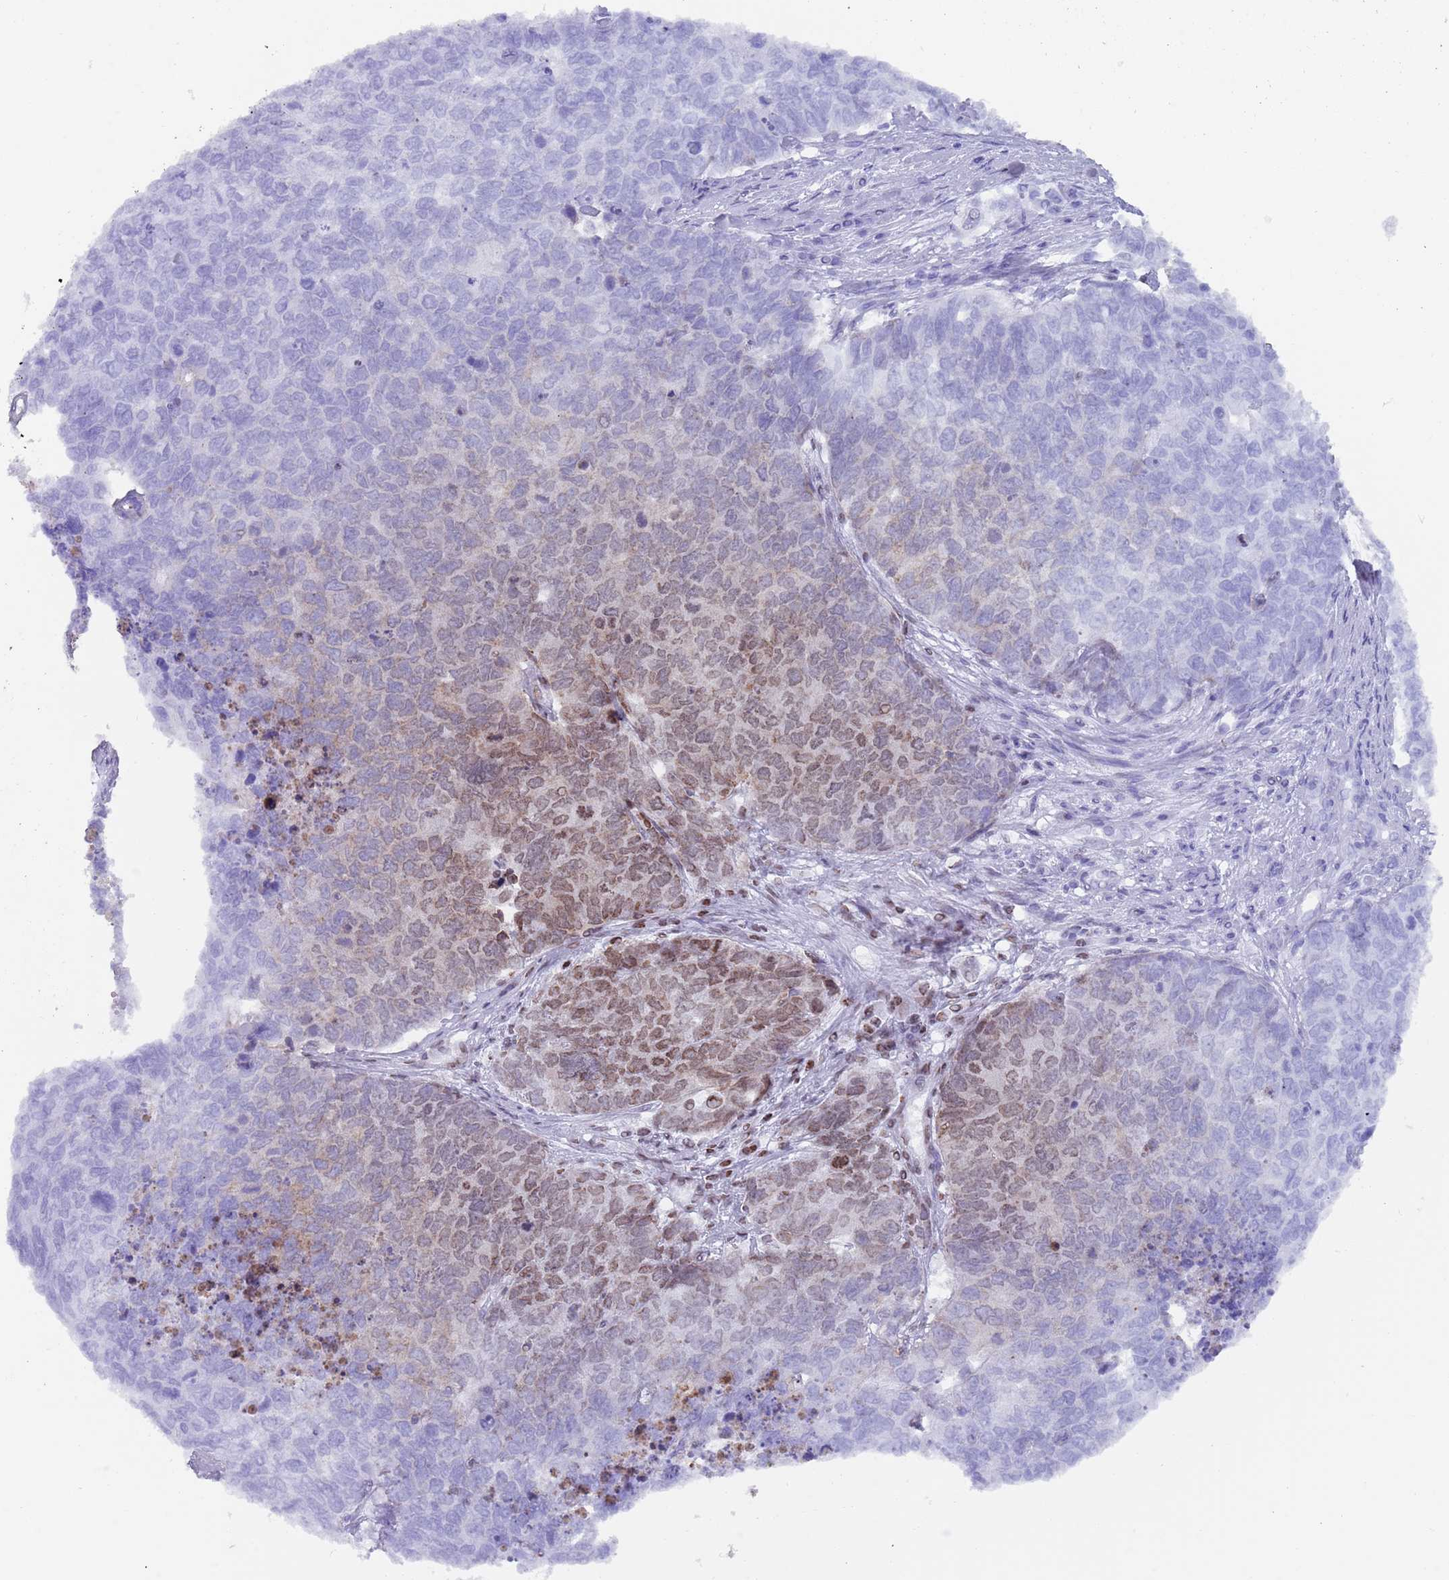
{"staining": {"intensity": "moderate", "quantity": "25%-75%", "location": "nuclear"}, "tissue": "cervical cancer", "cell_type": "Tumor cells", "image_type": "cancer", "snomed": [{"axis": "morphology", "description": "Squamous cell carcinoma, NOS"}, {"axis": "topography", "description": "Cervix"}], "caption": "Cervical squamous cell carcinoma stained with immunohistochemistry (IHC) exhibits moderate nuclear expression in approximately 25%-75% of tumor cells.", "gene": "HDAC8", "patient": {"sex": "female", "age": 63}}